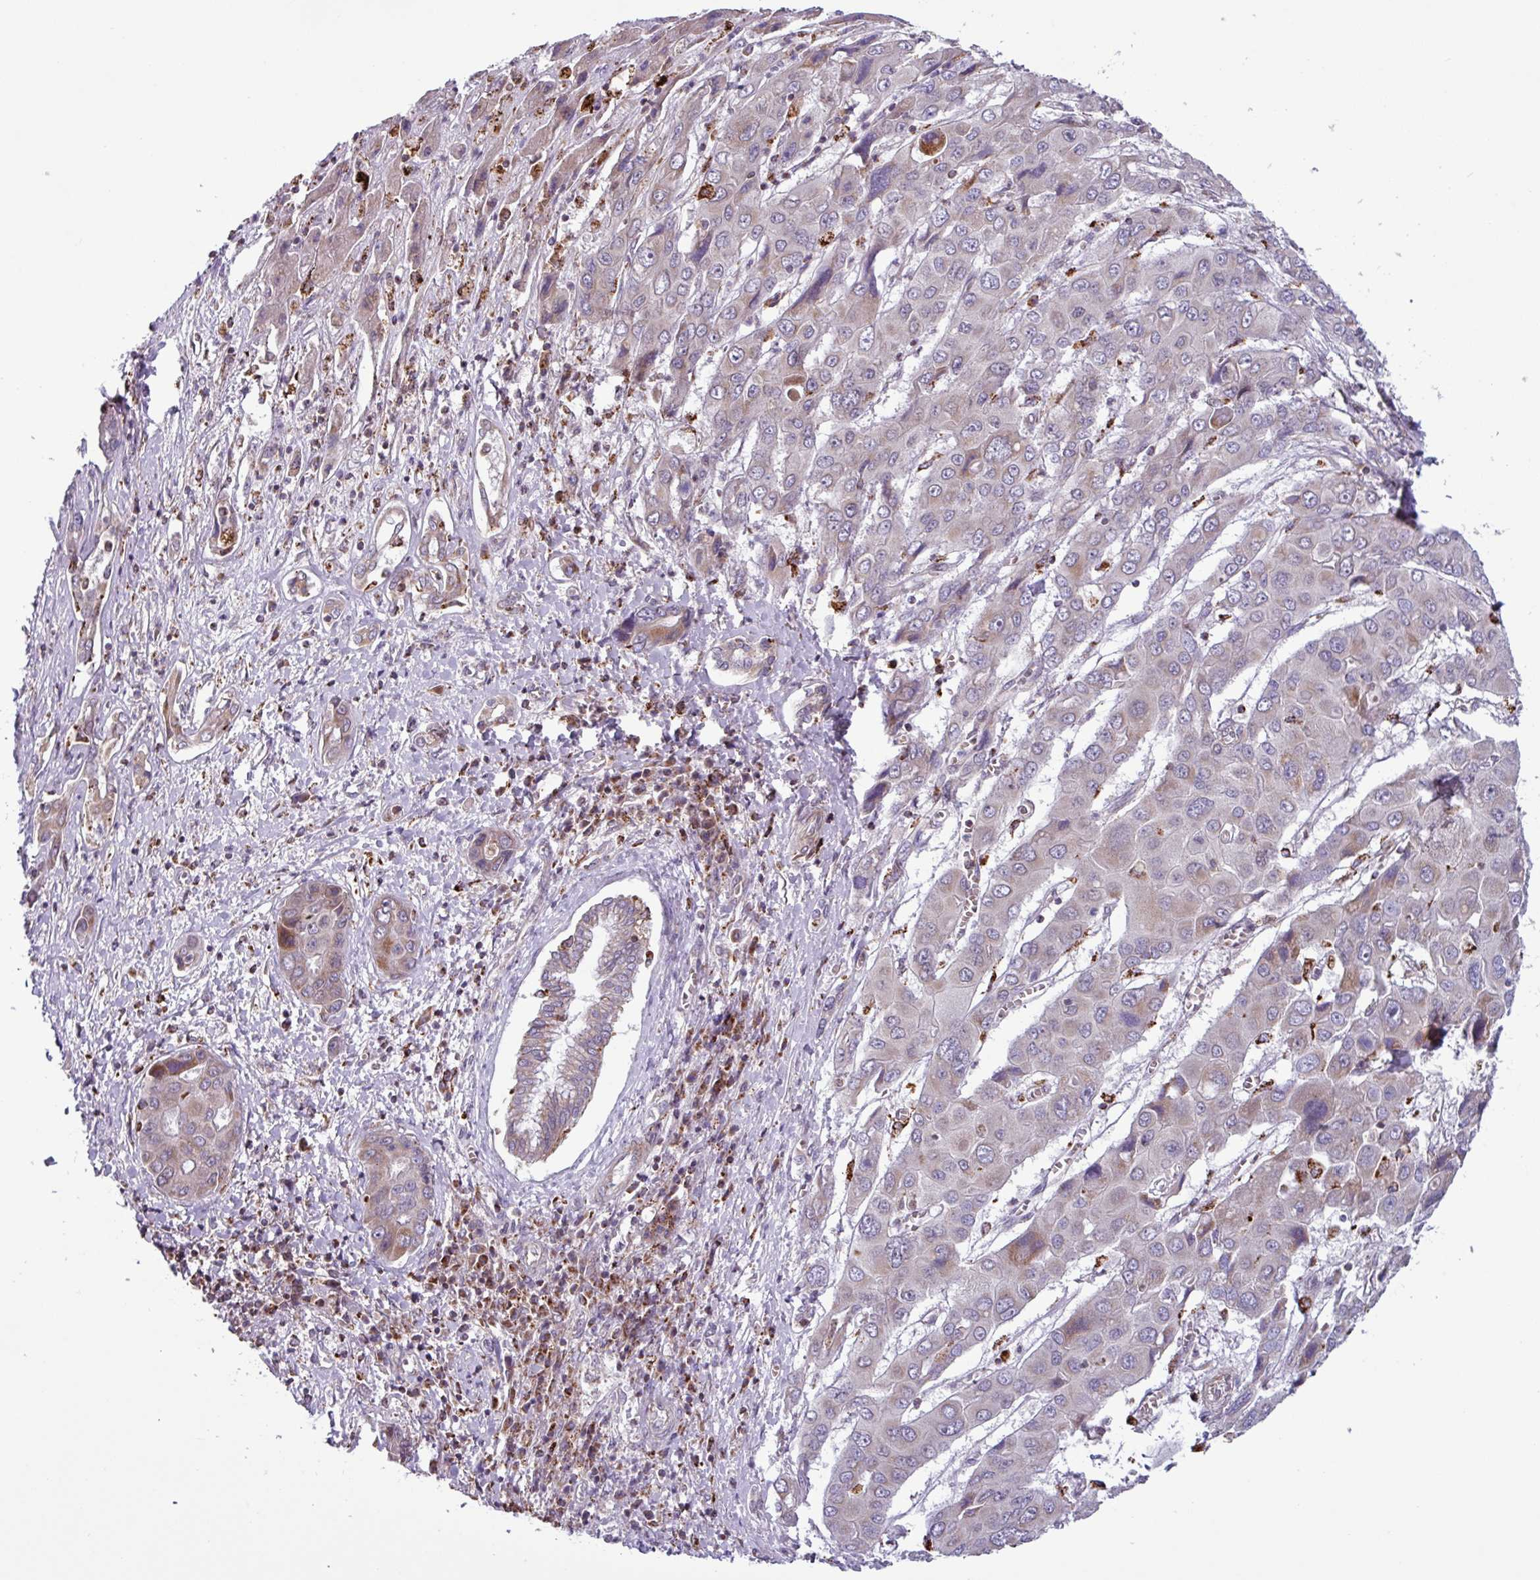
{"staining": {"intensity": "moderate", "quantity": "<25%", "location": "cytoplasmic/membranous"}, "tissue": "liver cancer", "cell_type": "Tumor cells", "image_type": "cancer", "snomed": [{"axis": "morphology", "description": "Cholangiocarcinoma"}, {"axis": "topography", "description": "Liver"}], "caption": "Cholangiocarcinoma (liver) stained for a protein (brown) reveals moderate cytoplasmic/membranous positive expression in about <25% of tumor cells.", "gene": "AKIRIN1", "patient": {"sex": "male", "age": 67}}